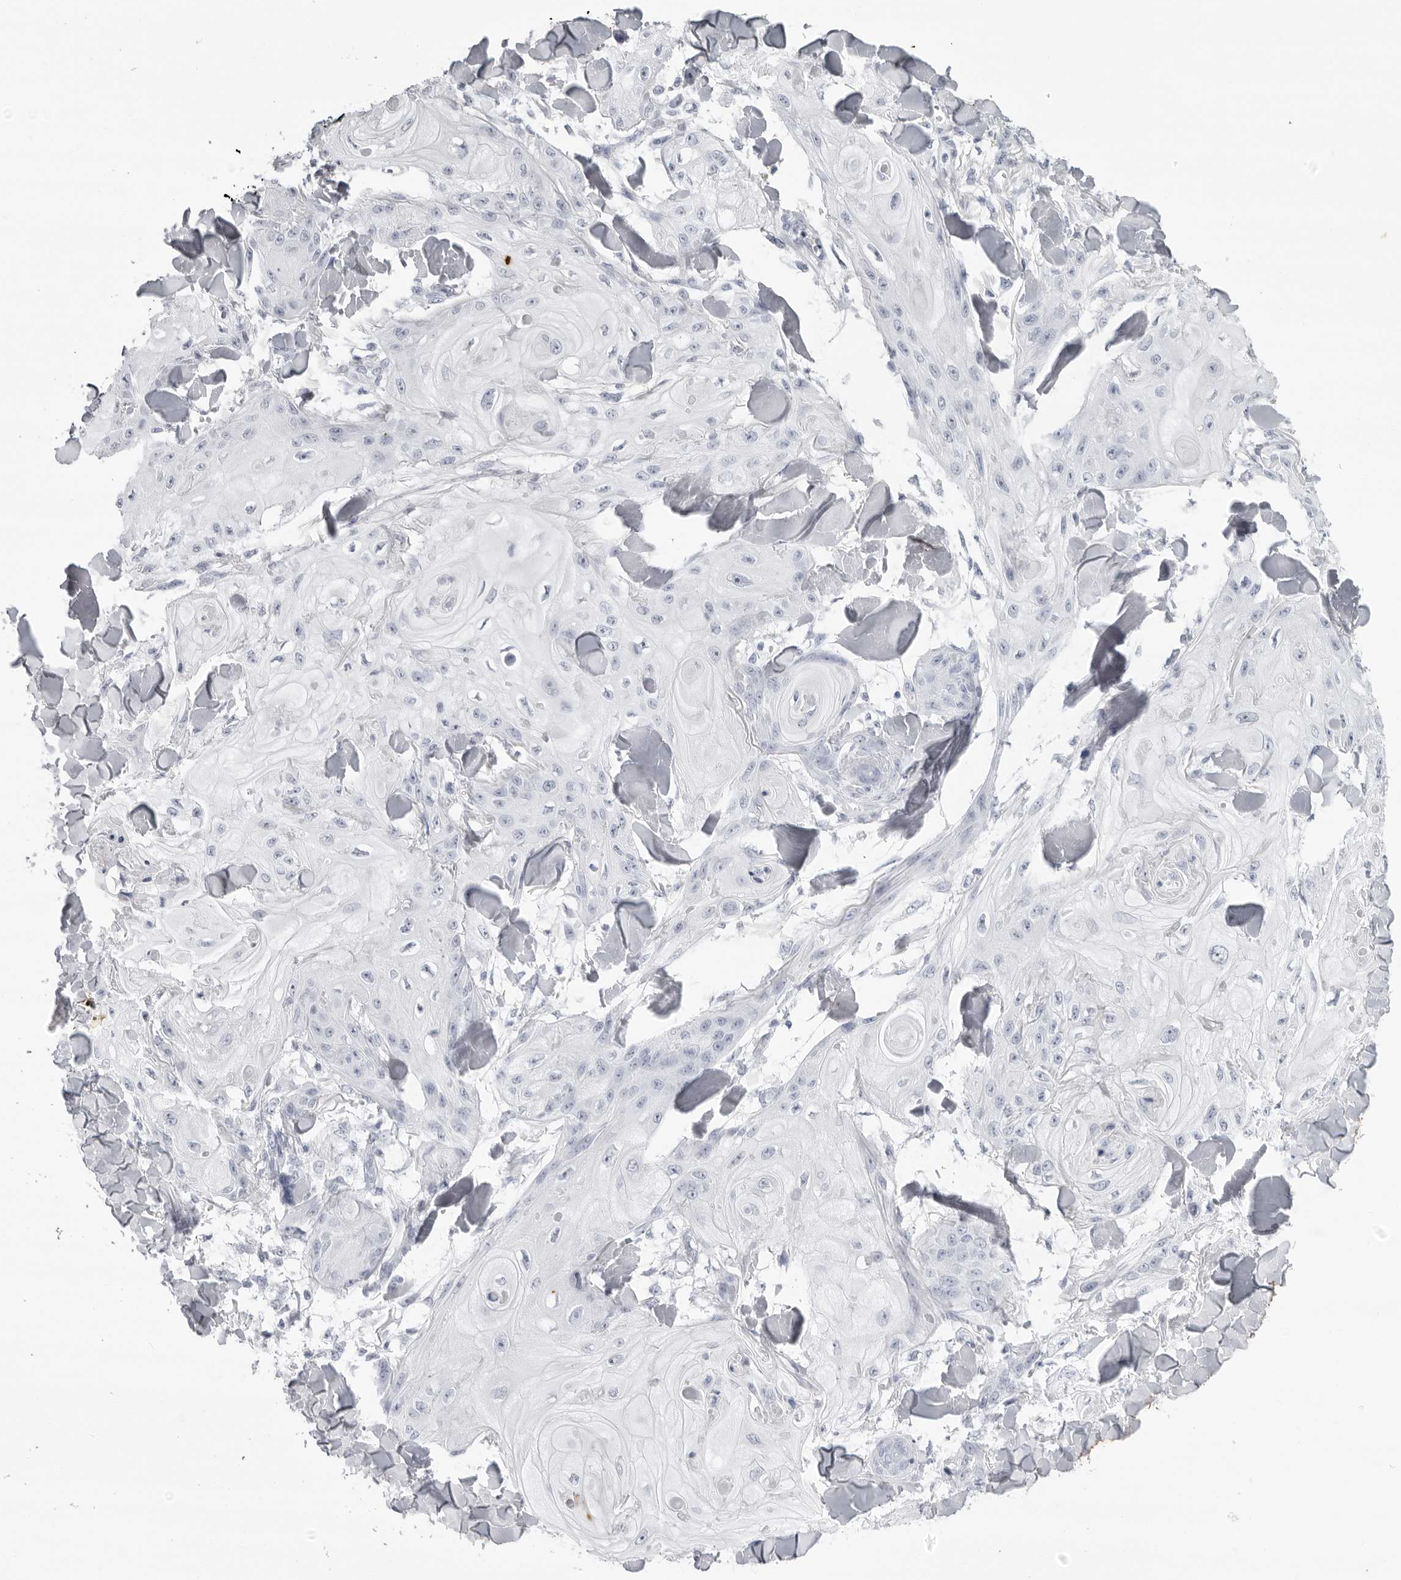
{"staining": {"intensity": "negative", "quantity": "none", "location": "none"}, "tissue": "skin cancer", "cell_type": "Tumor cells", "image_type": "cancer", "snomed": [{"axis": "morphology", "description": "Squamous cell carcinoma, NOS"}, {"axis": "topography", "description": "Skin"}], "caption": "This image is of squamous cell carcinoma (skin) stained with immunohistochemistry (IHC) to label a protein in brown with the nuclei are counter-stained blue. There is no expression in tumor cells.", "gene": "KLK9", "patient": {"sex": "male", "age": 74}}